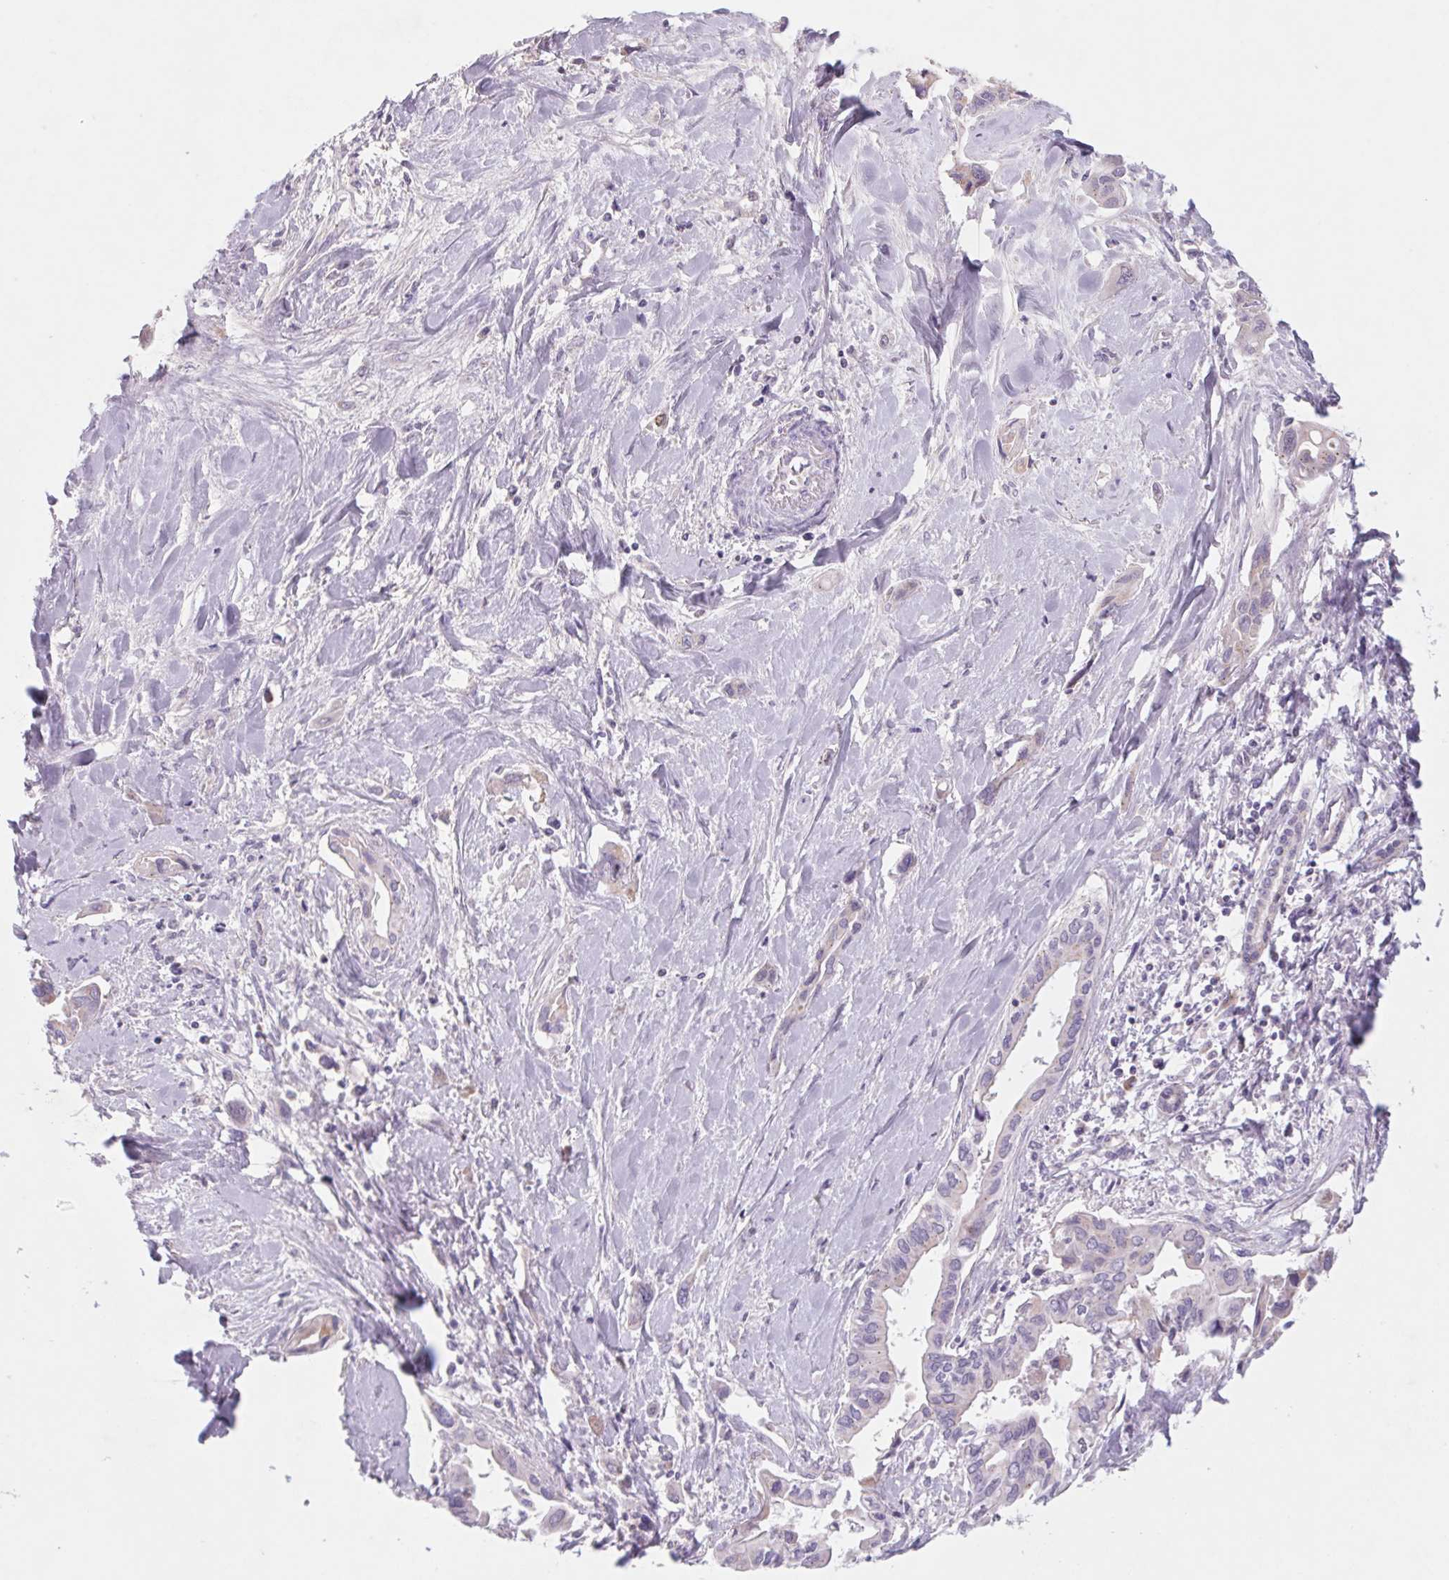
{"staining": {"intensity": "negative", "quantity": "none", "location": "none"}, "tissue": "liver cancer", "cell_type": "Tumor cells", "image_type": "cancer", "snomed": [{"axis": "morphology", "description": "Cholangiocarcinoma"}, {"axis": "topography", "description": "Liver"}], "caption": "Protein analysis of liver cancer reveals no significant expression in tumor cells. (DAB immunohistochemistry (IHC) with hematoxylin counter stain).", "gene": "DPPA5", "patient": {"sex": "female", "age": 64}}